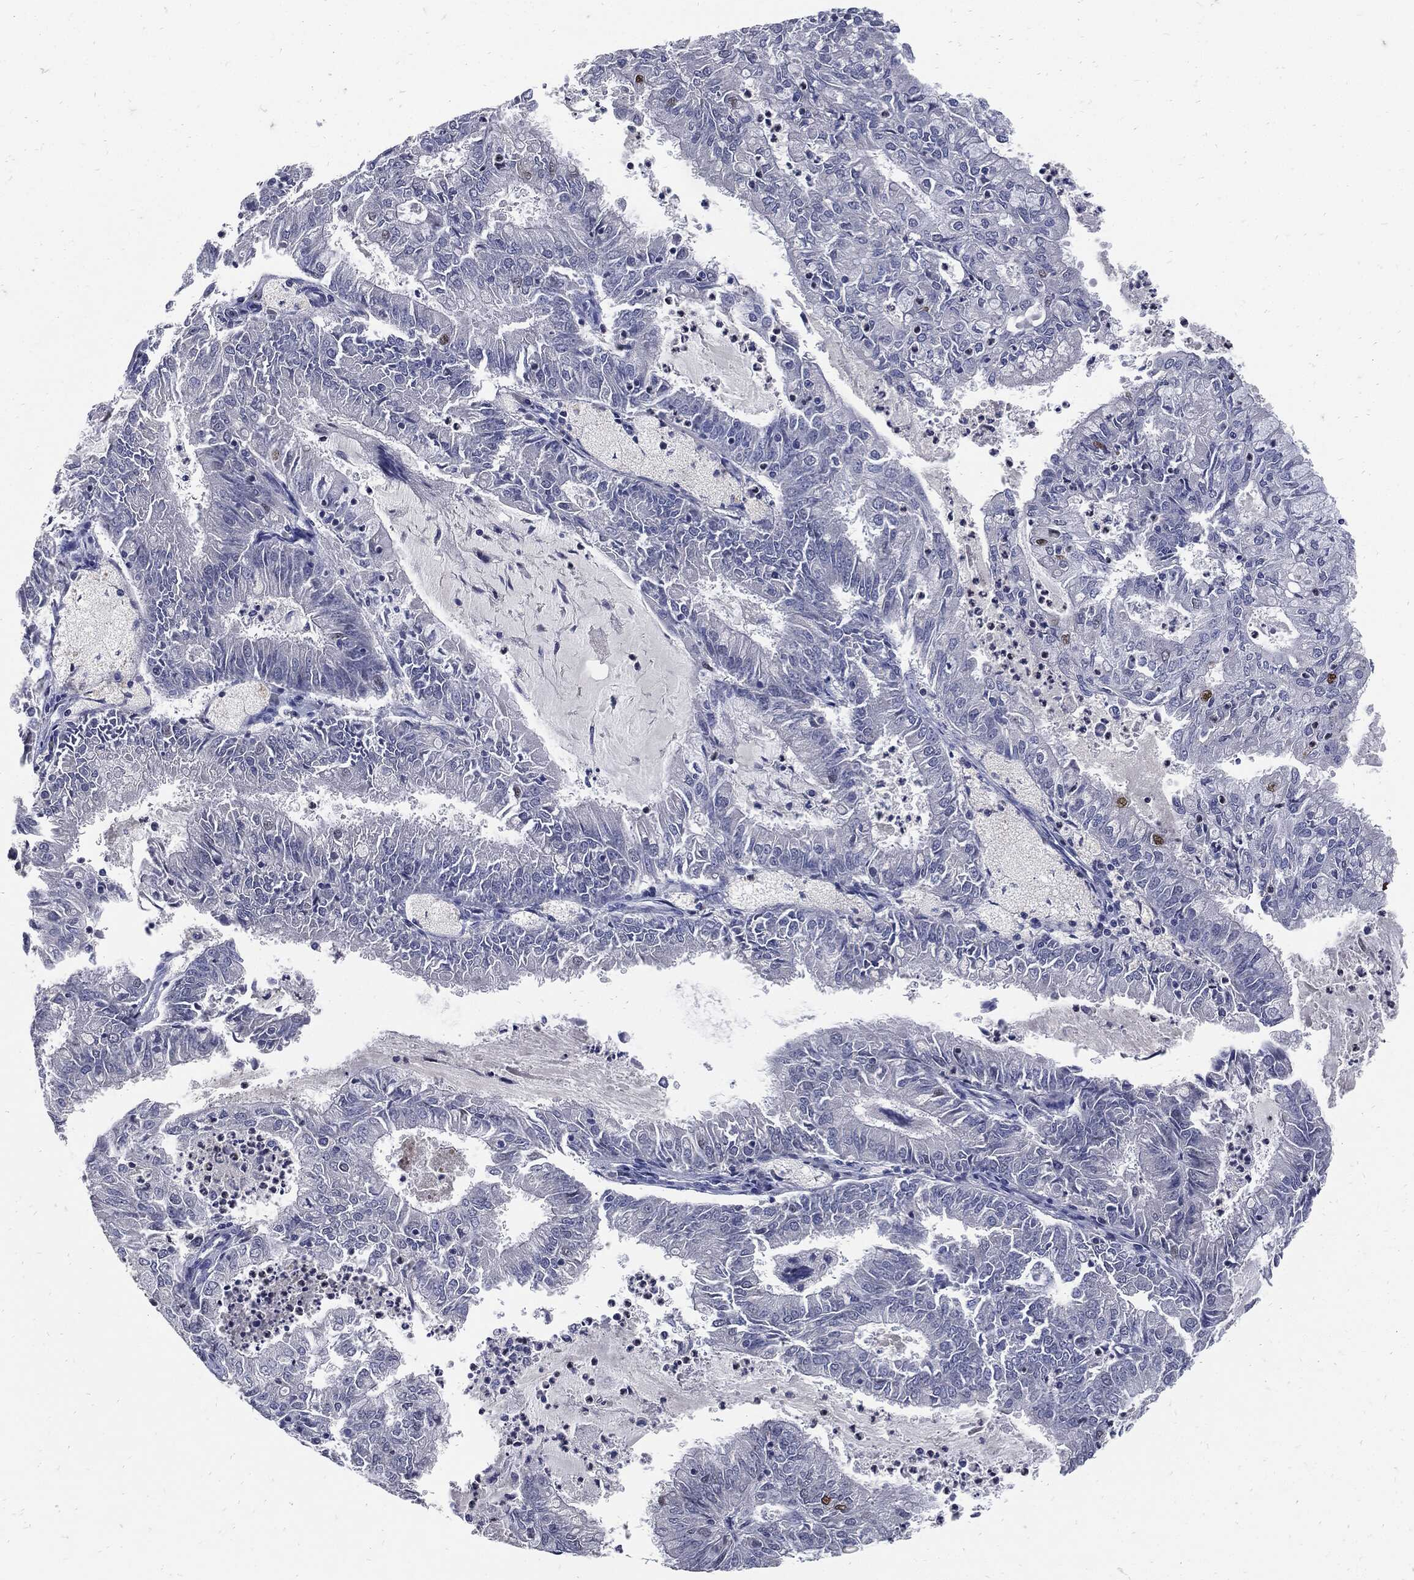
{"staining": {"intensity": "negative", "quantity": "none", "location": "none"}, "tissue": "endometrial cancer", "cell_type": "Tumor cells", "image_type": "cancer", "snomed": [{"axis": "morphology", "description": "Adenocarcinoma, NOS"}, {"axis": "topography", "description": "Endometrium"}], "caption": "Tumor cells show no significant positivity in adenocarcinoma (endometrial).", "gene": "NBN", "patient": {"sex": "female", "age": 57}}